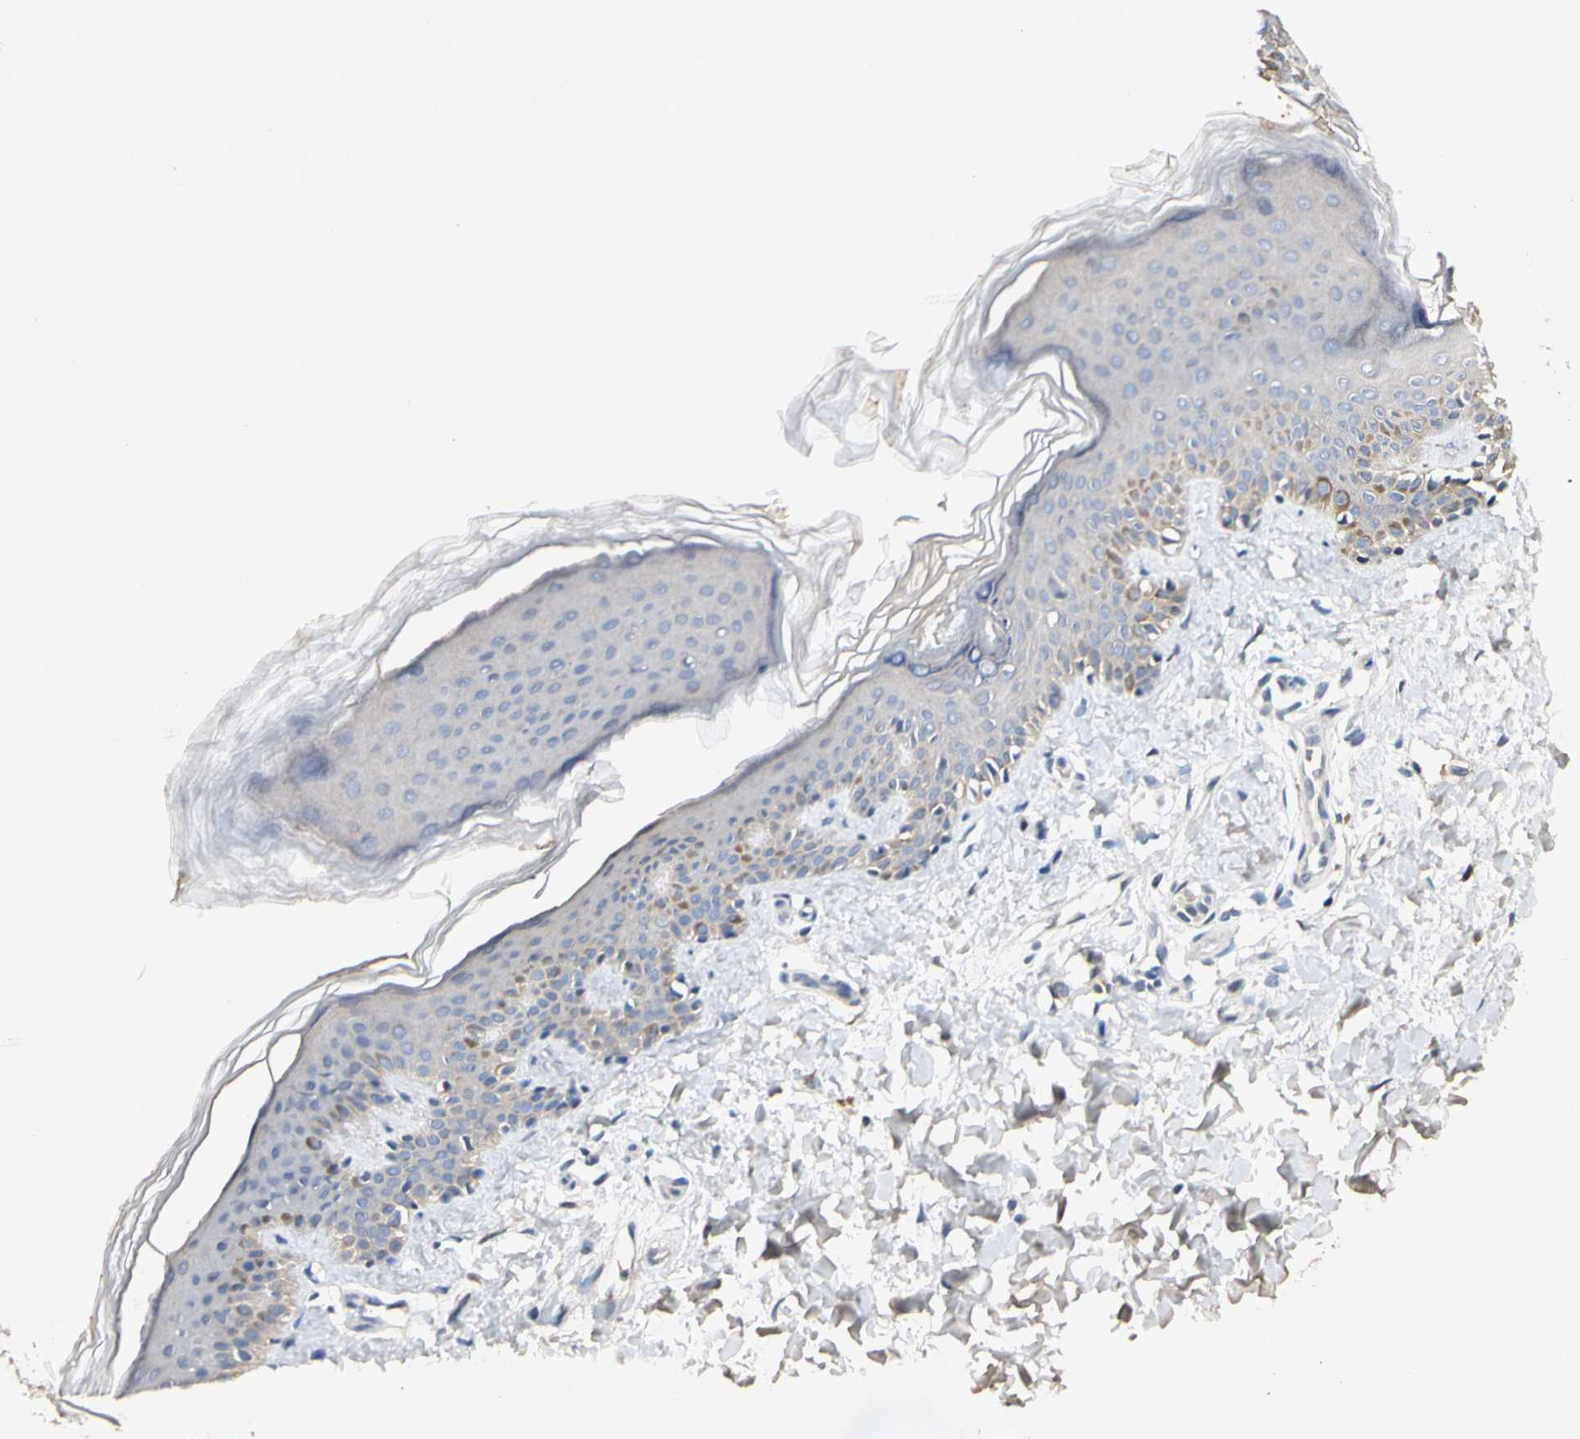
{"staining": {"intensity": "negative", "quantity": "none", "location": "none"}, "tissue": "skin", "cell_type": "Fibroblasts", "image_type": "normal", "snomed": [{"axis": "morphology", "description": "Normal tissue, NOS"}, {"axis": "topography", "description": "Skin"}], "caption": "Immunohistochemistry histopathology image of unremarkable human skin stained for a protein (brown), which reveals no positivity in fibroblasts.", "gene": "GREM1", "patient": {"sex": "male", "age": 16}}